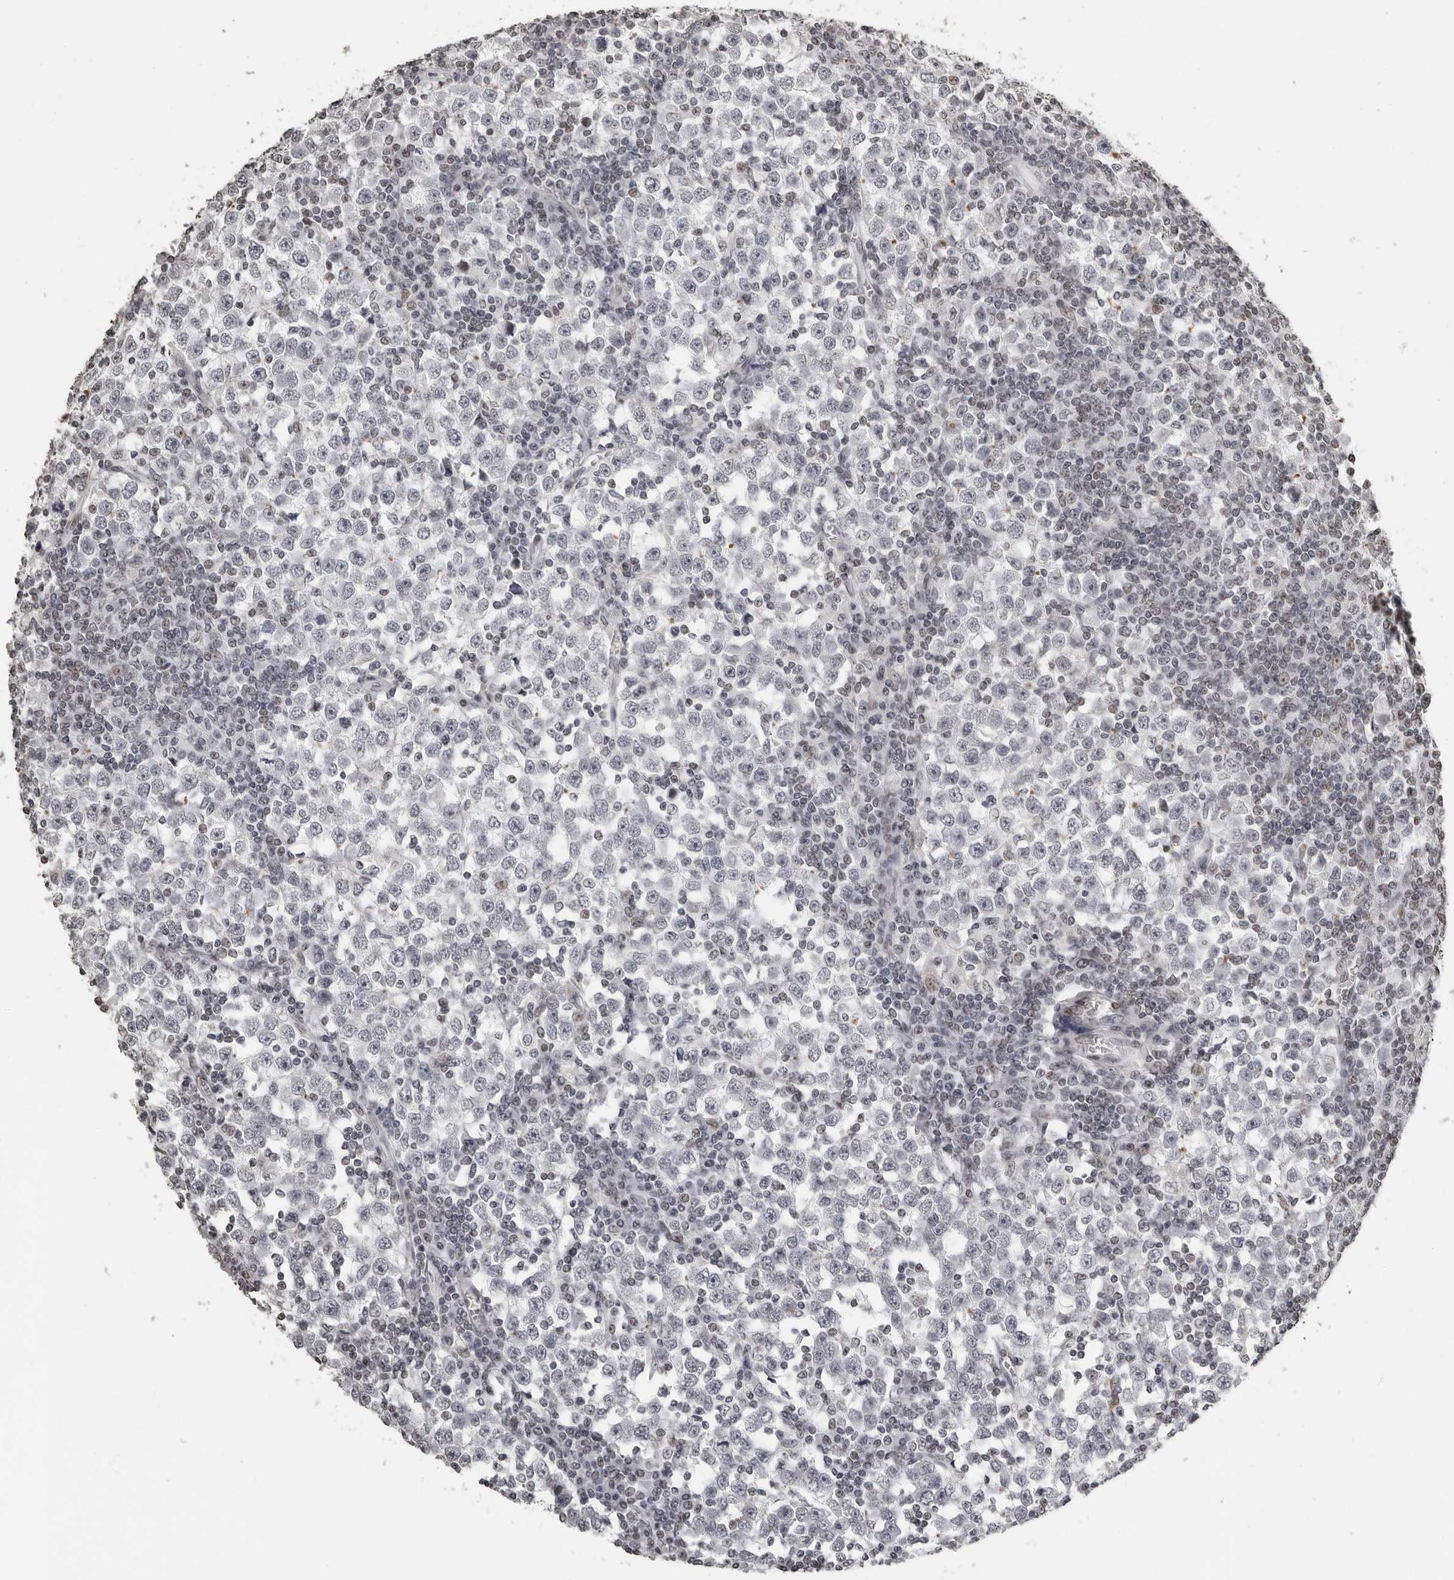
{"staining": {"intensity": "negative", "quantity": "none", "location": "none"}, "tissue": "testis cancer", "cell_type": "Tumor cells", "image_type": "cancer", "snomed": [{"axis": "morphology", "description": "Seminoma, NOS"}, {"axis": "topography", "description": "Testis"}], "caption": "There is no significant positivity in tumor cells of testis seminoma. (DAB (3,3'-diaminobenzidine) IHC visualized using brightfield microscopy, high magnification).", "gene": "ORC1", "patient": {"sex": "male", "age": 65}}